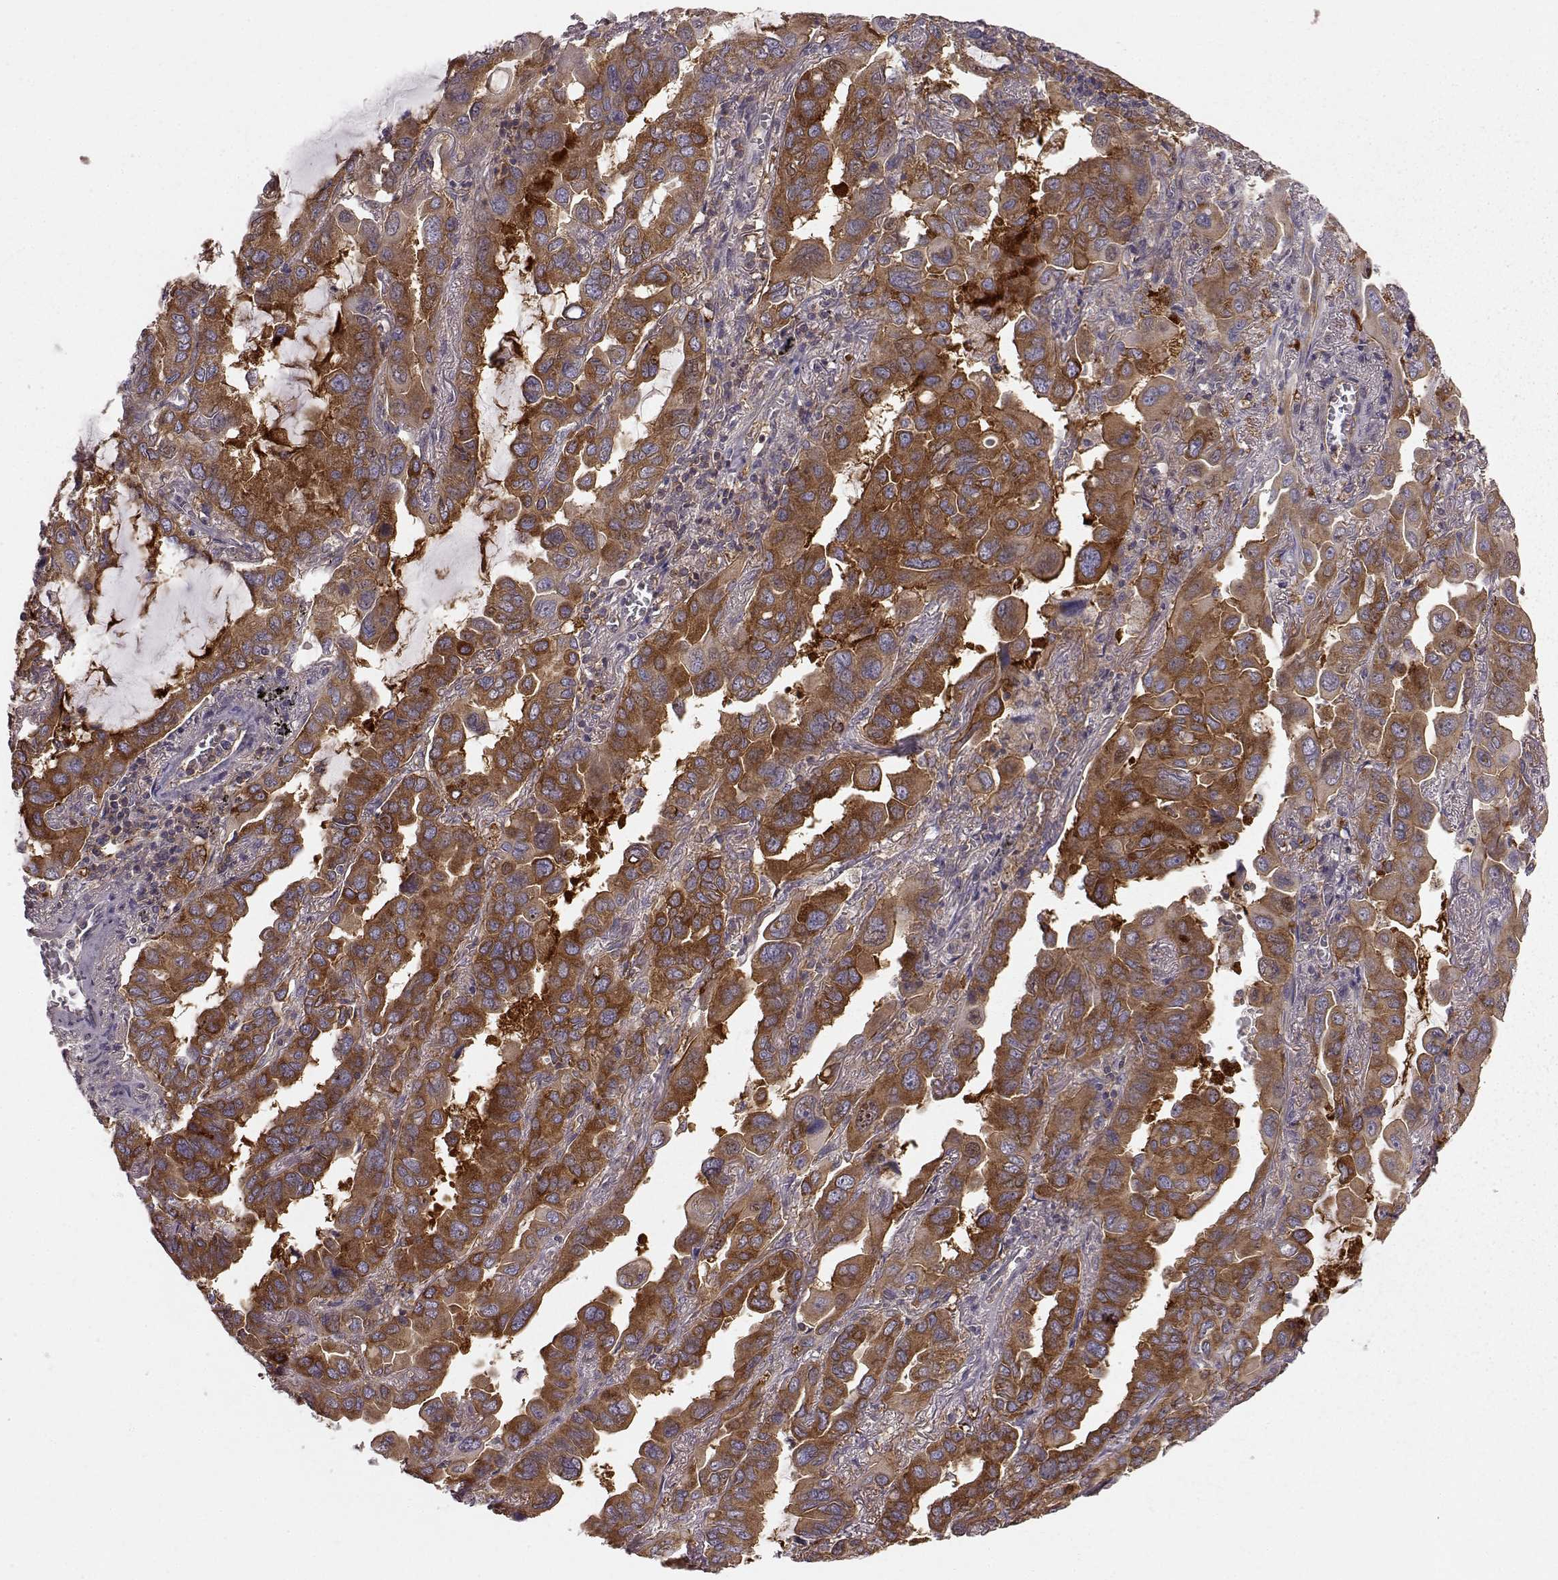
{"staining": {"intensity": "strong", "quantity": "25%-75%", "location": "cytoplasmic/membranous"}, "tissue": "lung cancer", "cell_type": "Tumor cells", "image_type": "cancer", "snomed": [{"axis": "morphology", "description": "Adenocarcinoma, NOS"}, {"axis": "topography", "description": "Lung"}], "caption": "This image demonstrates adenocarcinoma (lung) stained with immunohistochemistry (IHC) to label a protein in brown. The cytoplasmic/membranous of tumor cells show strong positivity for the protein. Nuclei are counter-stained blue.", "gene": "RABGAP1", "patient": {"sex": "male", "age": 64}}